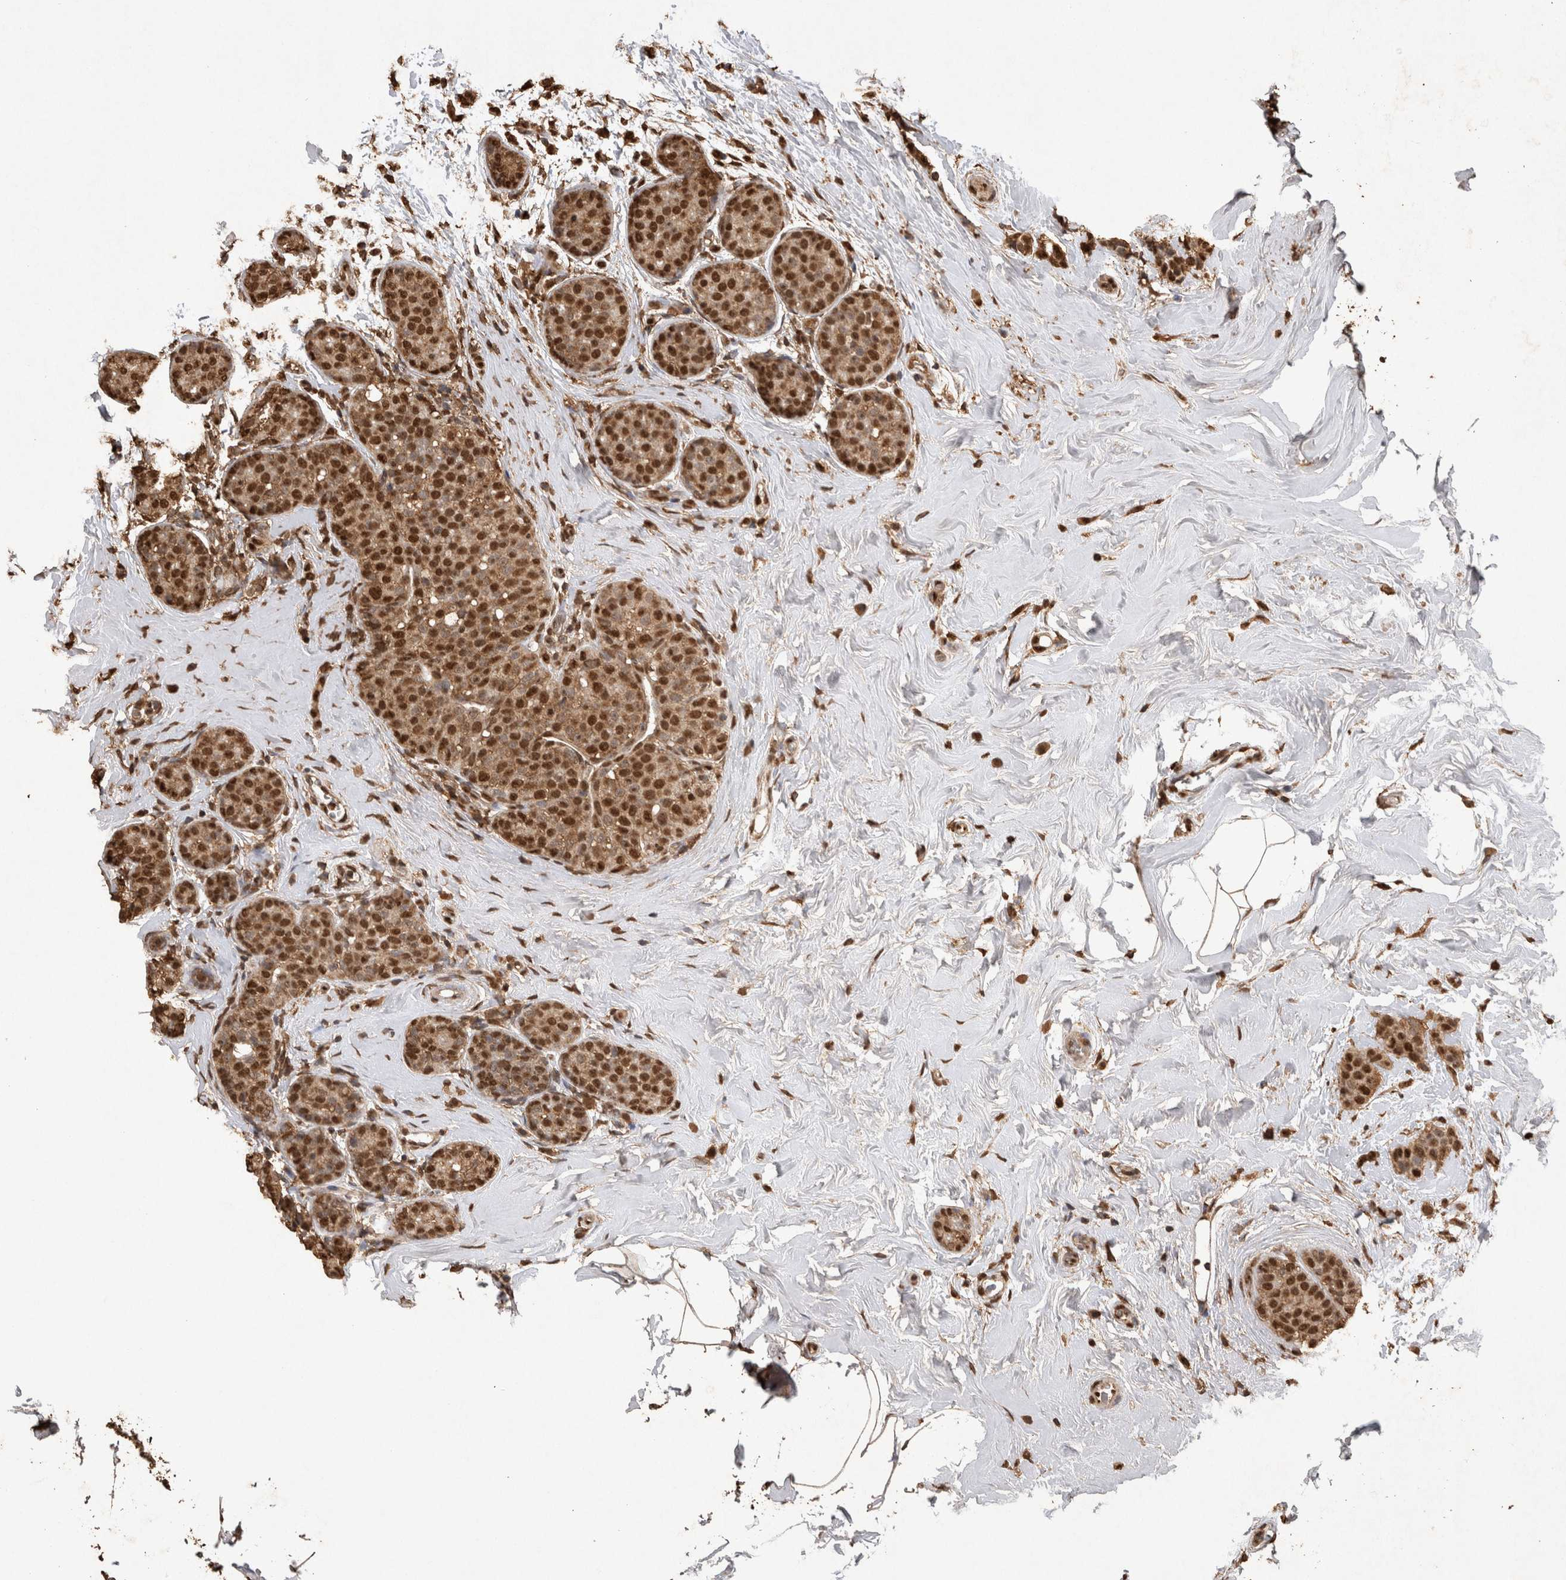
{"staining": {"intensity": "strong", "quantity": ">75%", "location": "cytoplasmic/membranous,nuclear"}, "tissue": "breast cancer", "cell_type": "Tumor cells", "image_type": "cancer", "snomed": [{"axis": "morphology", "description": "Lobular carcinoma, in situ"}, {"axis": "morphology", "description": "Lobular carcinoma"}, {"axis": "topography", "description": "Breast"}], "caption": "High-magnification brightfield microscopy of breast cancer stained with DAB (3,3'-diaminobenzidine) (brown) and counterstained with hematoxylin (blue). tumor cells exhibit strong cytoplasmic/membranous and nuclear positivity is present in about>75% of cells.", "gene": "OAS2", "patient": {"sex": "female", "age": 41}}